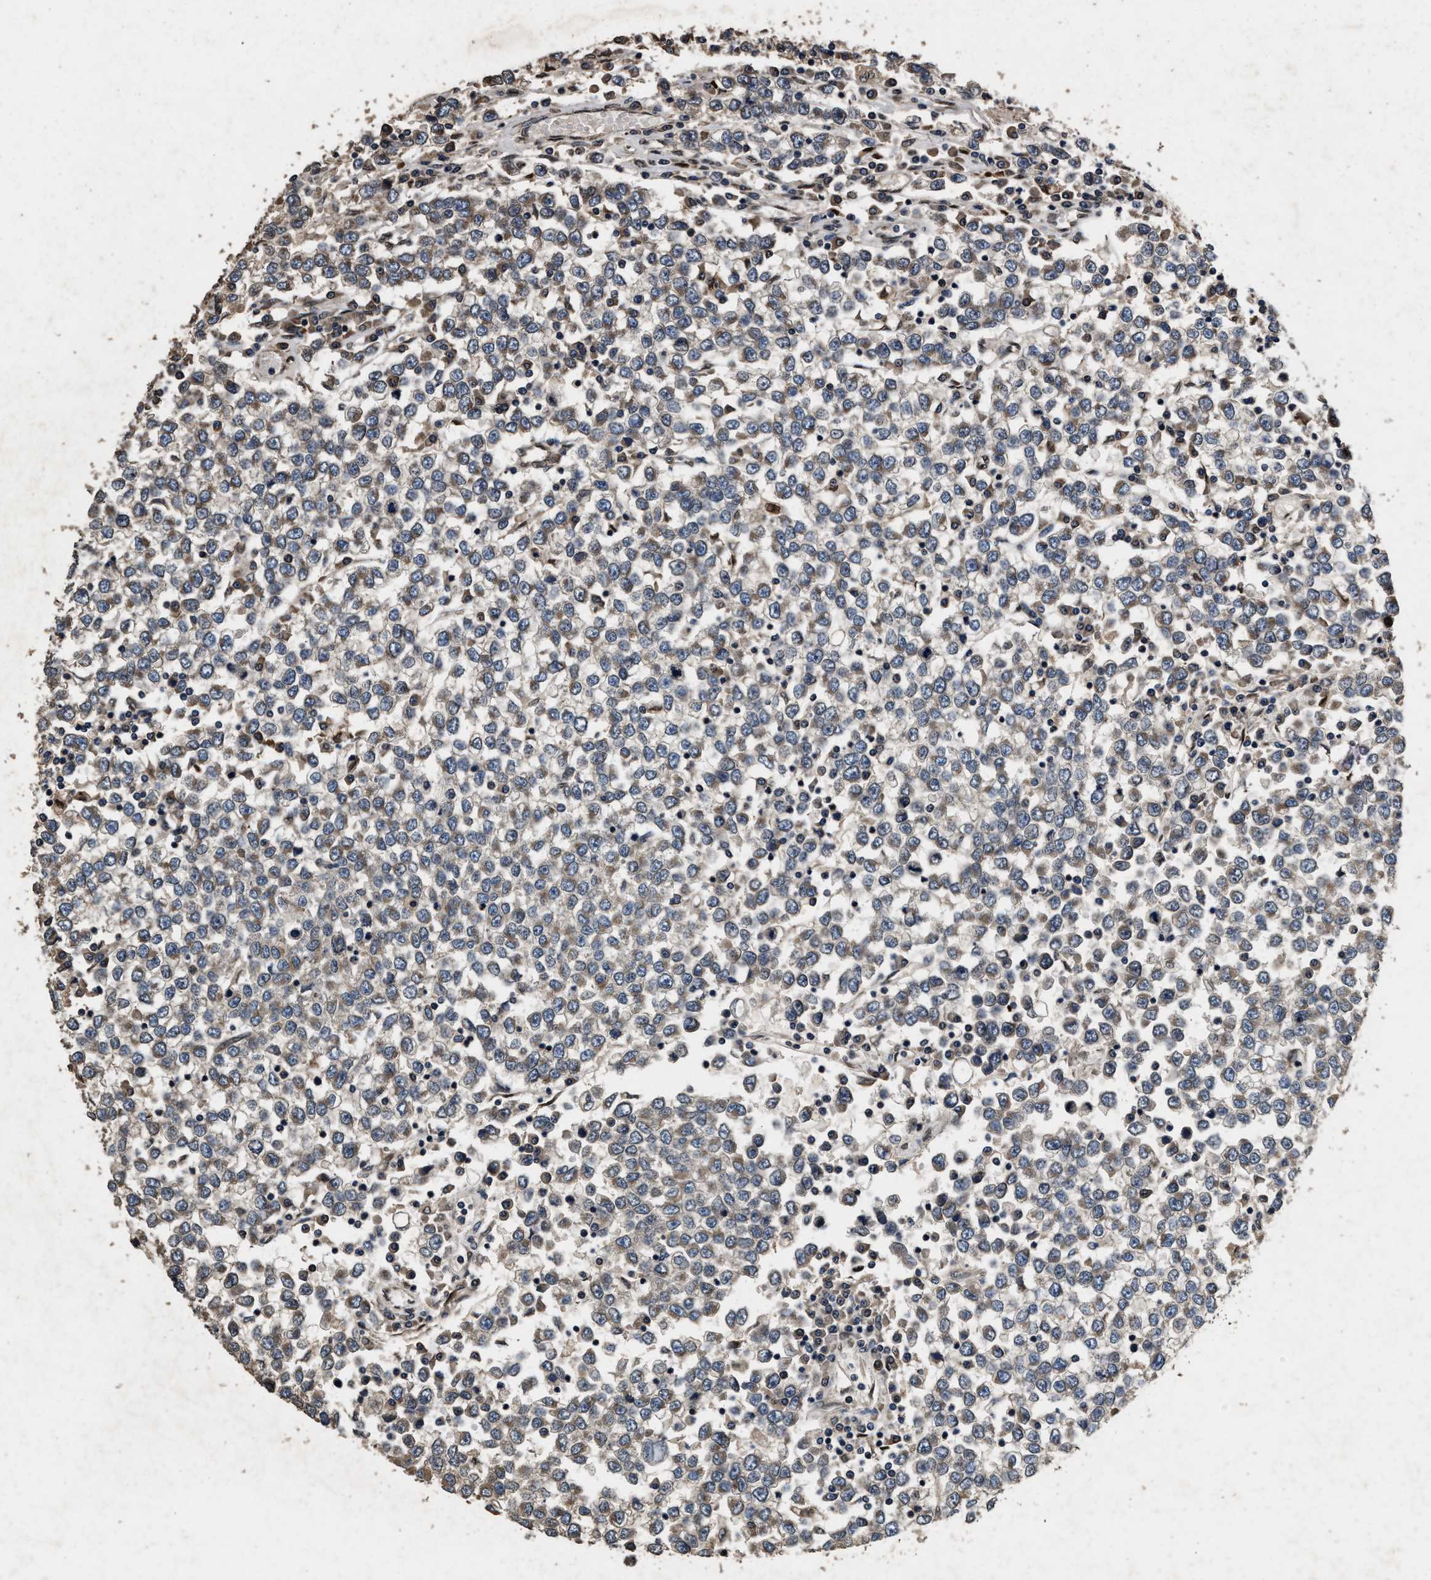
{"staining": {"intensity": "weak", "quantity": ">75%", "location": "cytoplasmic/membranous"}, "tissue": "testis cancer", "cell_type": "Tumor cells", "image_type": "cancer", "snomed": [{"axis": "morphology", "description": "Seminoma, NOS"}, {"axis": "topography", "description": "Testis"}], "caption": "Protein expression analysis of human testis cancer (seminoma) reveals weak cytoplasmic/membranous positivity in about >75% of tumor cells.", "gene": "ACCS", "patient": {"sex": "male", "age": 65}}